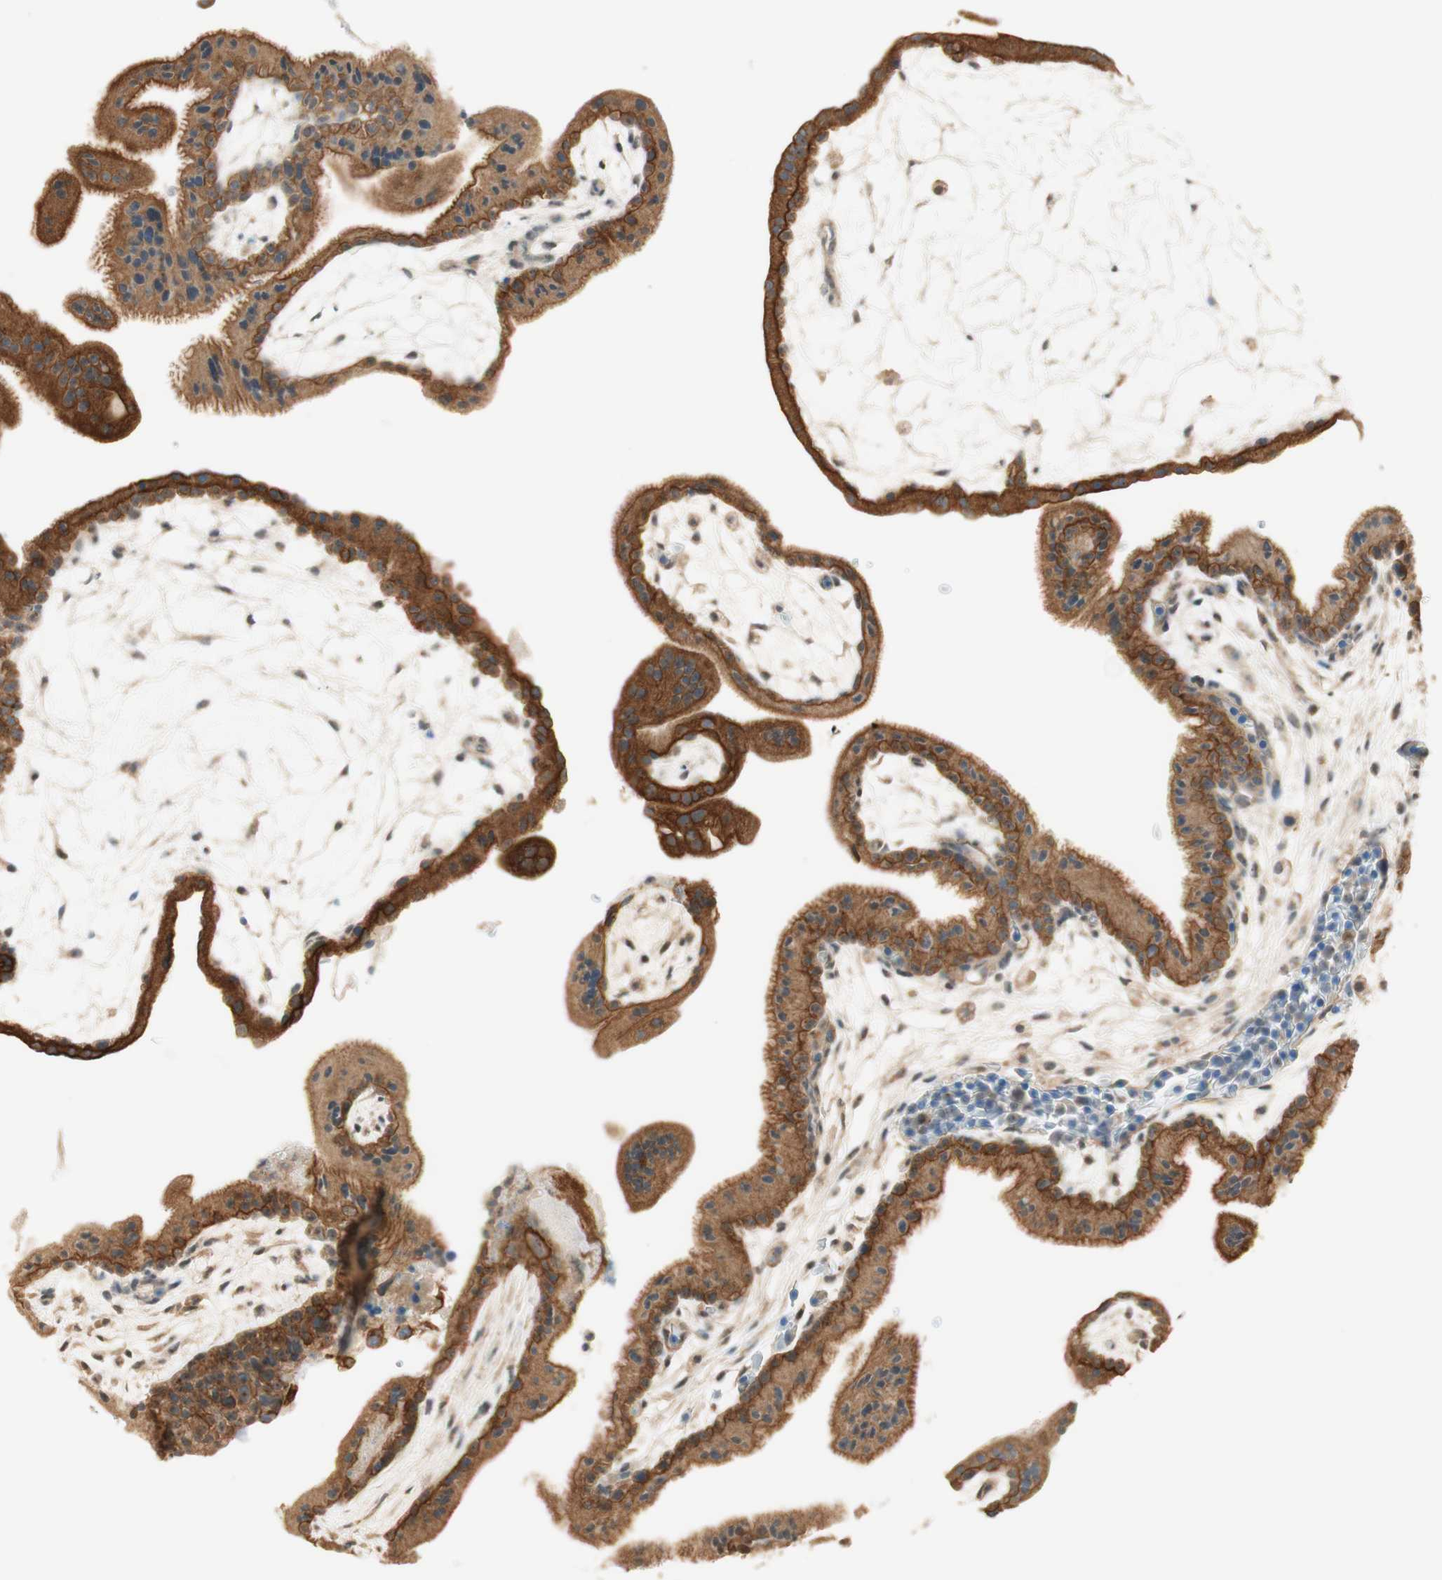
{"staining": {"intensity": "strong", "quantity": ">75%", "location": "cytoplasmic/membranous"}, "tissue": "placenta", "cell_type": "Trophoblastic cells", "image_type": "normal", "snomed": [{"axis": "morphology", "description": "Normal tissue, NOS"}, {"axis": "topography", "description": "Placenta"}], "caption": "Placenta stained with a brown dye shows strong cytoplasmic/membranous positive staining in approximately >75% of trophoblastic cells.", "gene": "SPINT2", "patient": {"sex": "female", "age": 35}}